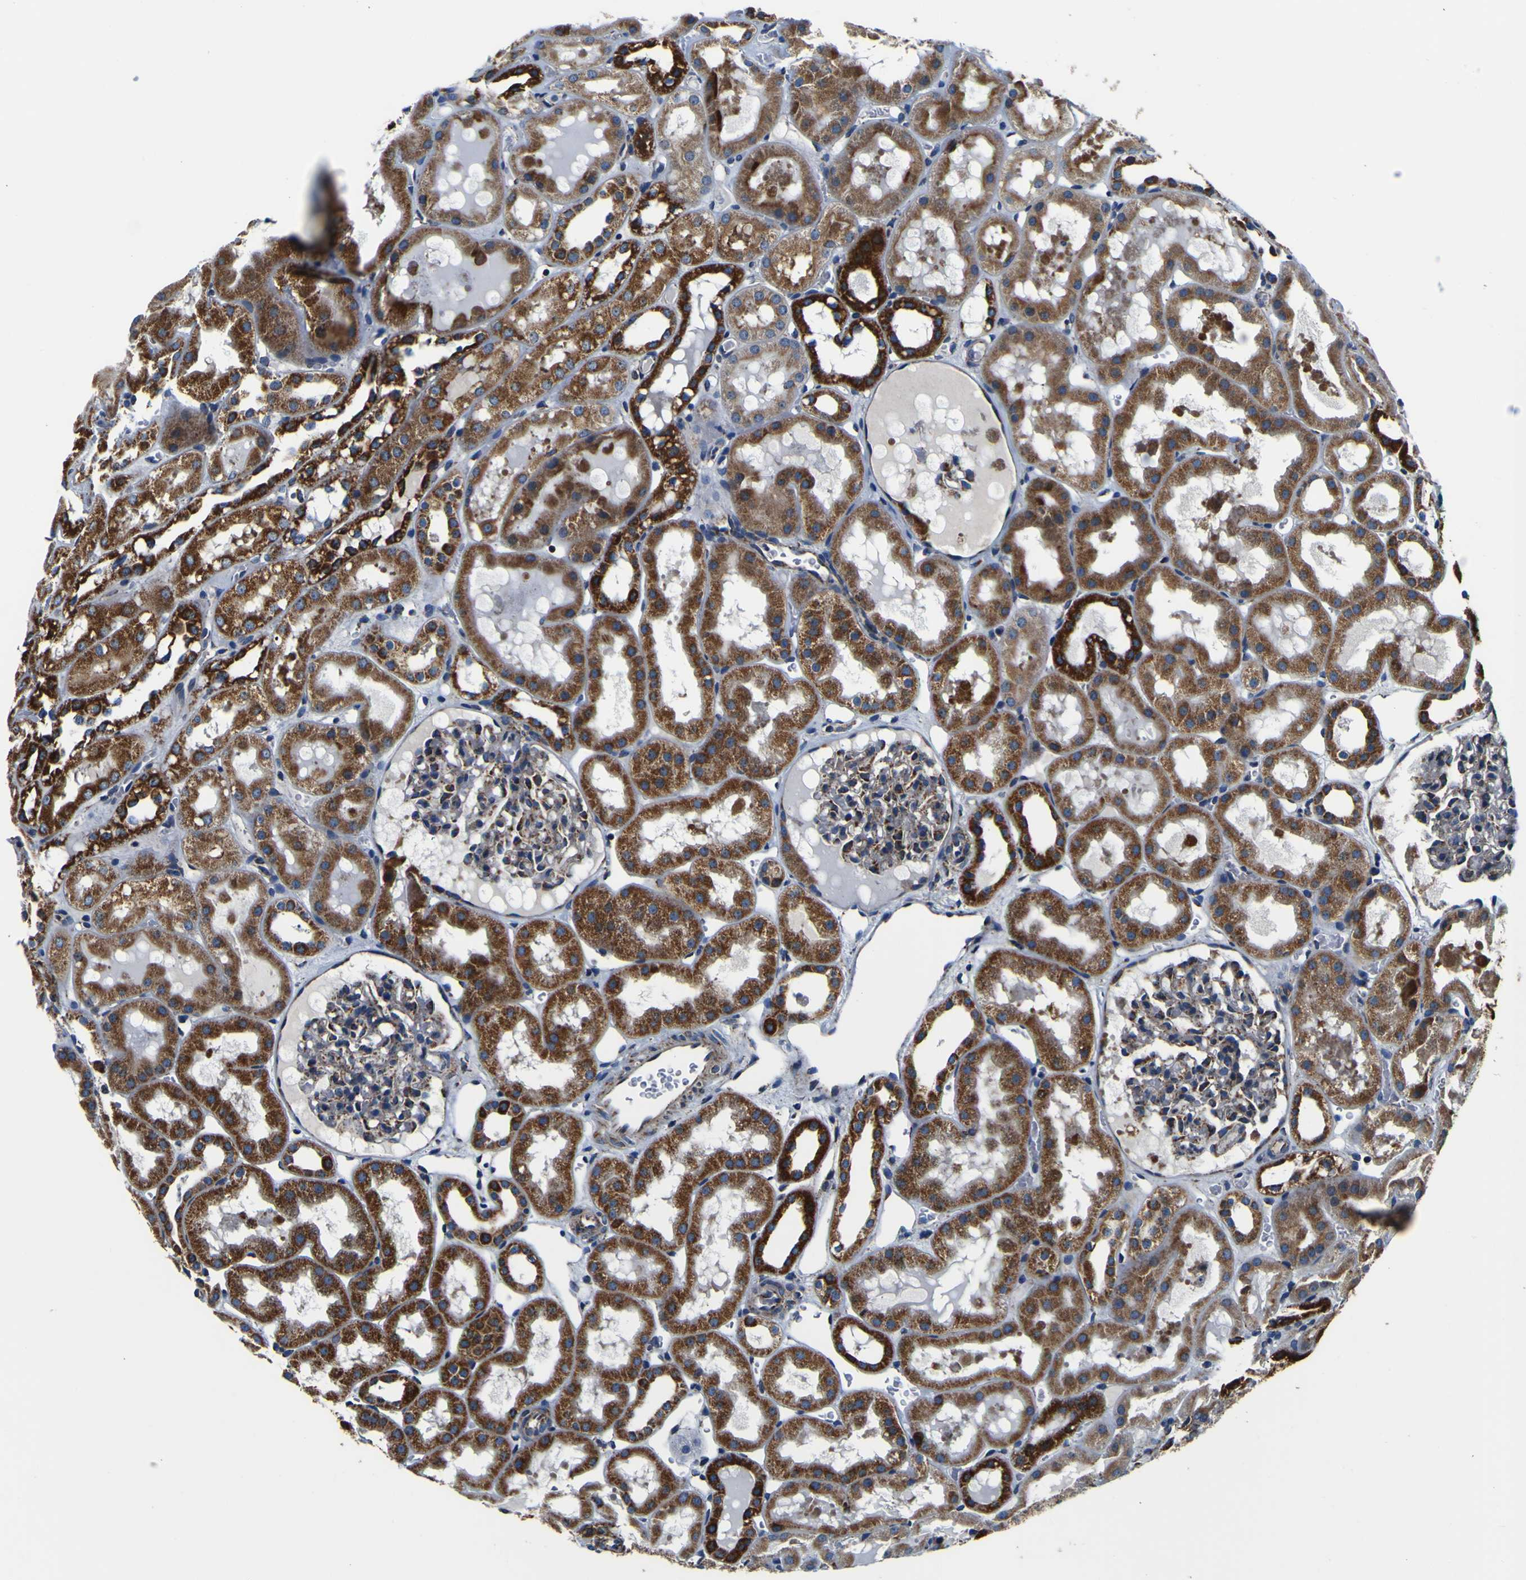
{"staining": {"intensity": "moderate", "quantity": "25%-75%", "location": "cytoplasmic/membranous"}, "tissue": "kidney", "cell_type": "Cells in glomeruli", "image_type": "normal", "snomed": [{"axis": "morphology", "description": "Normal tissue, NOS"}, {"axis": "topography", "description": "Kidney"}, {"axis": "topography", "description": "Urinary bladder"}], "caption": "Immunohistochemistry of normal human kidney displays medium levels of moderate cytoplasmic/membranous staining in approximately 25%-75% of cells in glomeruli.", "gene": "PTRH2", "patient": {"sex": "male", "age": 16}}